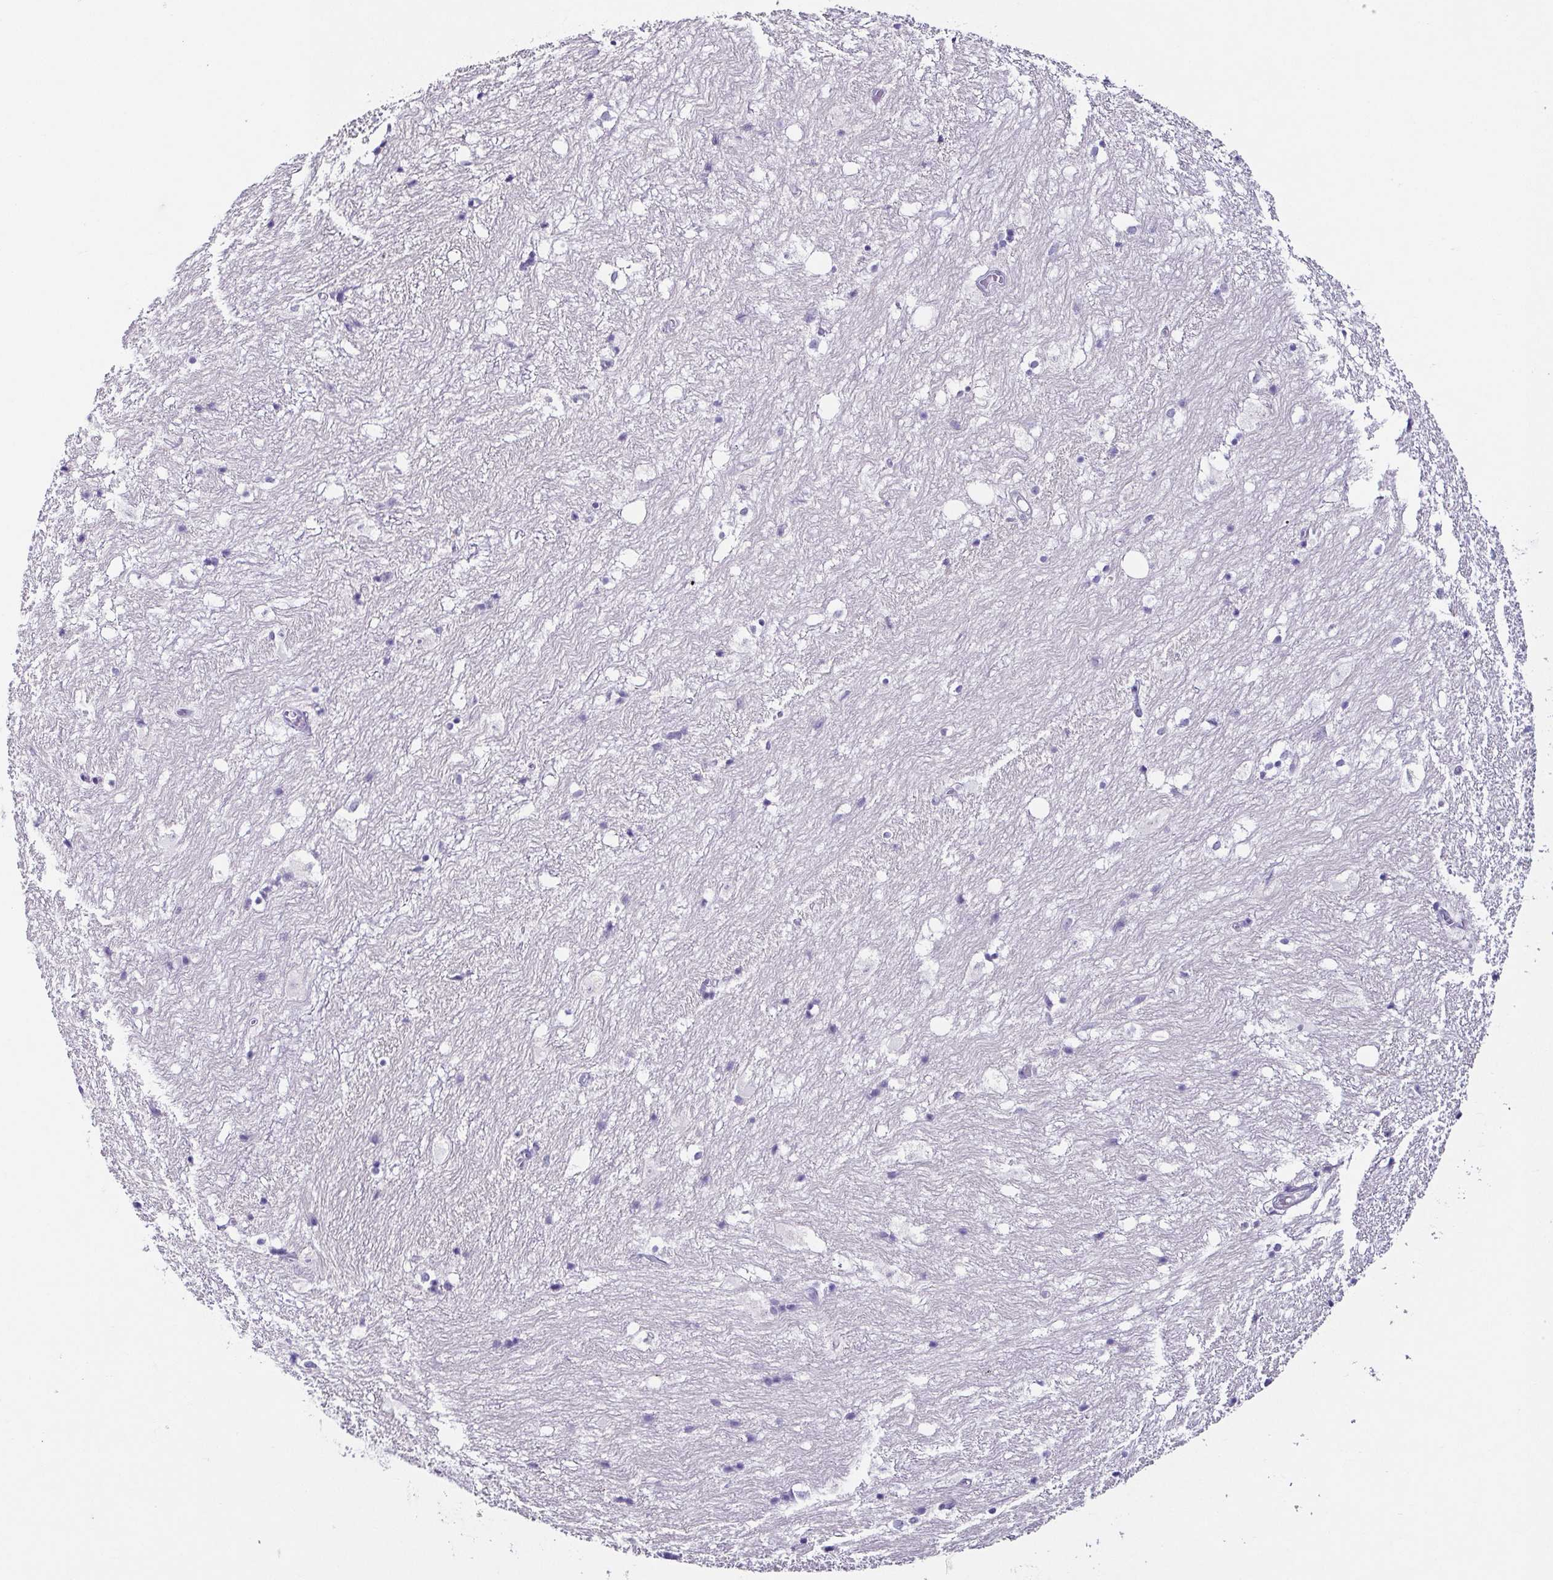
{"staining": {"intensity": "negative", "quantity": "none", "location": "none"}, "tissue": "hippocampus", "cell_type": "Glial cells", "image_type": "normal", "snomed": [{"axis": "morphology", "description": "Normal tissue, NOS"}, {"axis": "topography", "description": "Hippocampus"}], "caption": "High magnification brightfield microscopy of normal hippocampus stained with DAB (3,3'-diaminobenzidine) (brown) and counterstained with hematoxylin (blue): glial cells show no significant staining.", "gene": "TP73", "patient": {"sex": "female", "age": 52}}